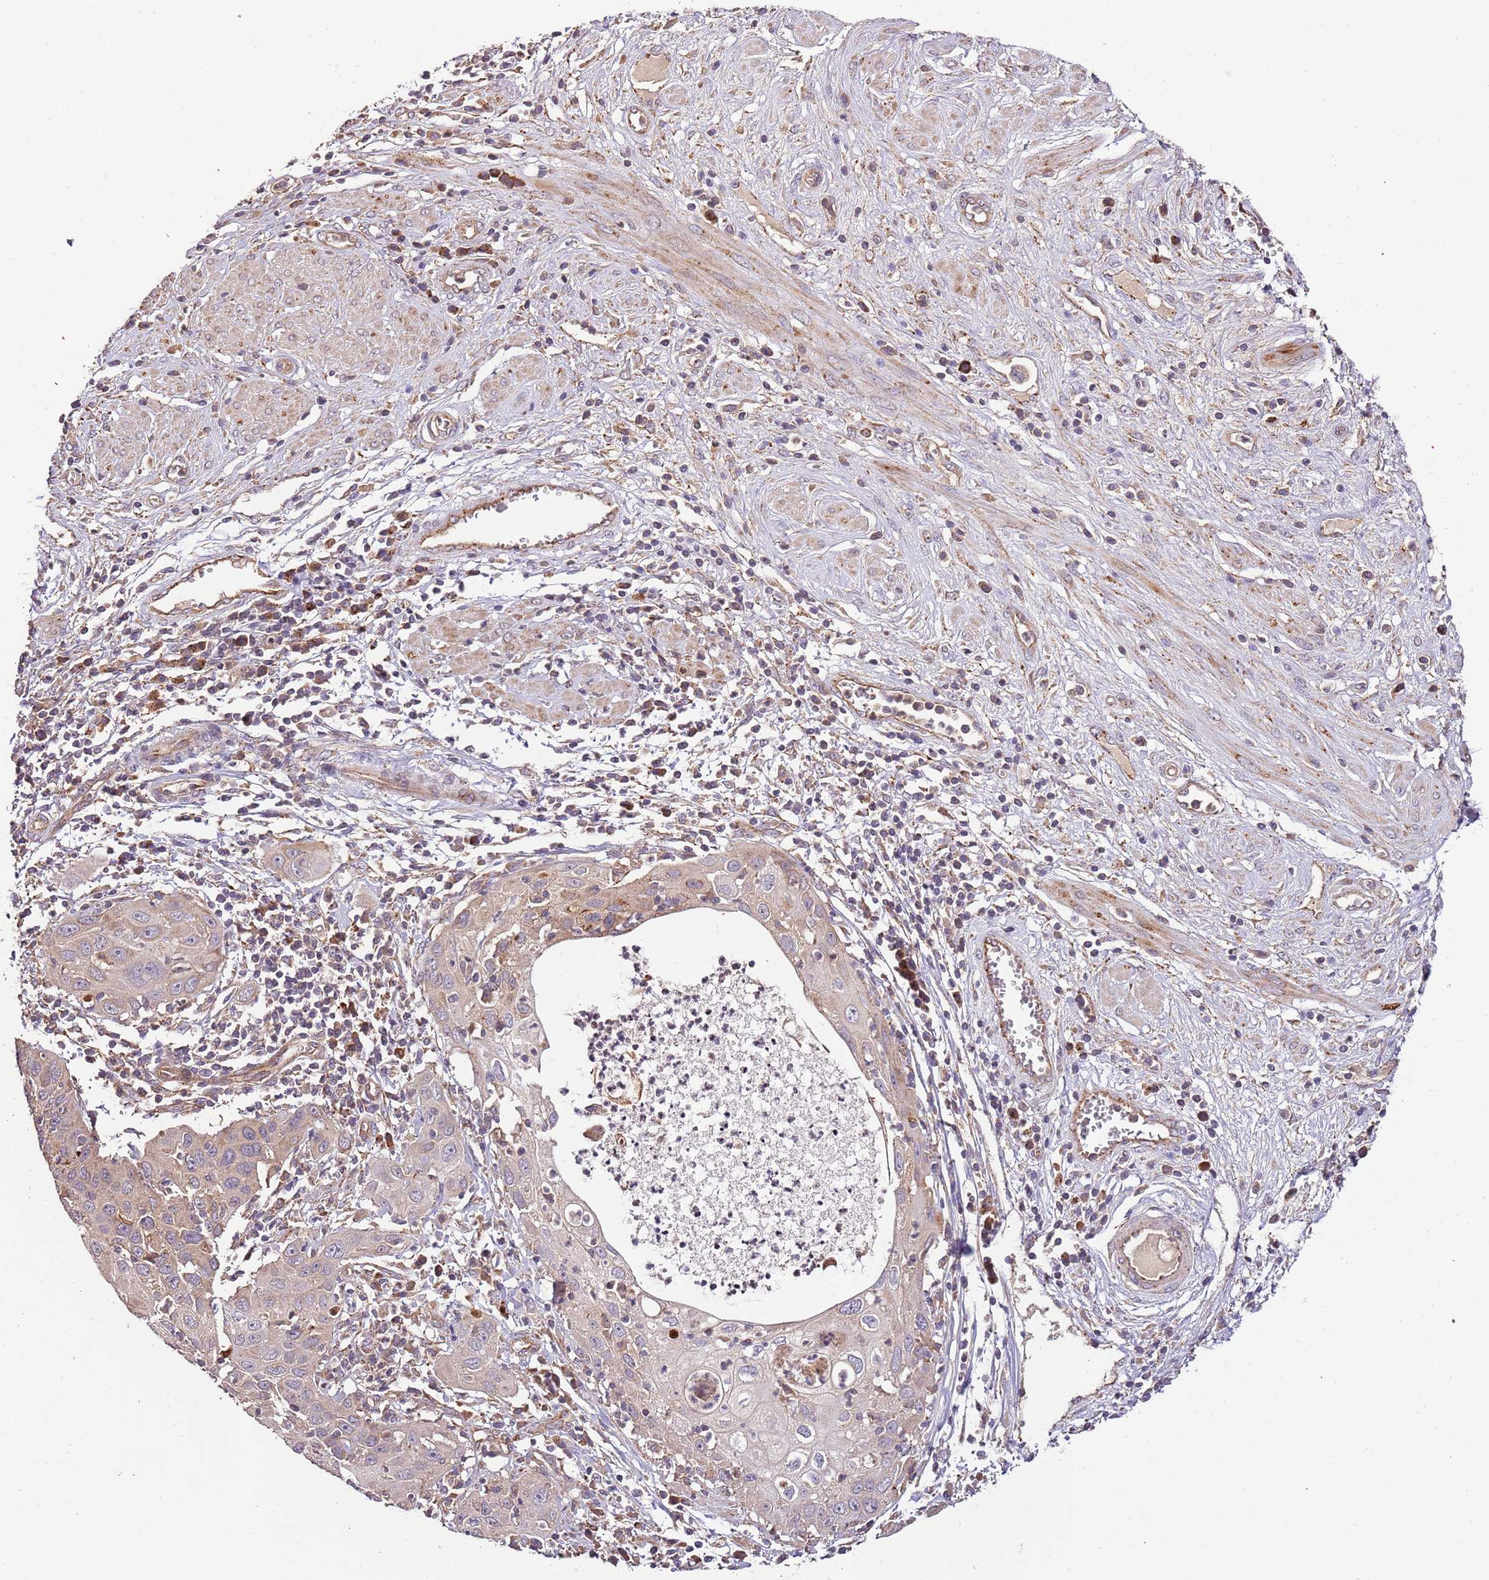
{"staining": {"intensity": "weak", "quantity": ">75%", "location": "cytoplasmic/membranous"}, "tissue": "cervical cancer", "cell_type": "Tumor cells", "image_type": "cancer", "snomed": [{"axis": "morphology", "description": "Squamous cell carcinoma, NOS"}, {"axis": "topography", "description": "Cervix"}], "caption": "The image exhibits a brown stain indicating the presence of a protein in the cytoplasmic/membranous of tumor cells in cervical cancer (squamous cell carcinoma).", "gene": "DOCK6", "patient": {"sex": "female", "age": 36}}